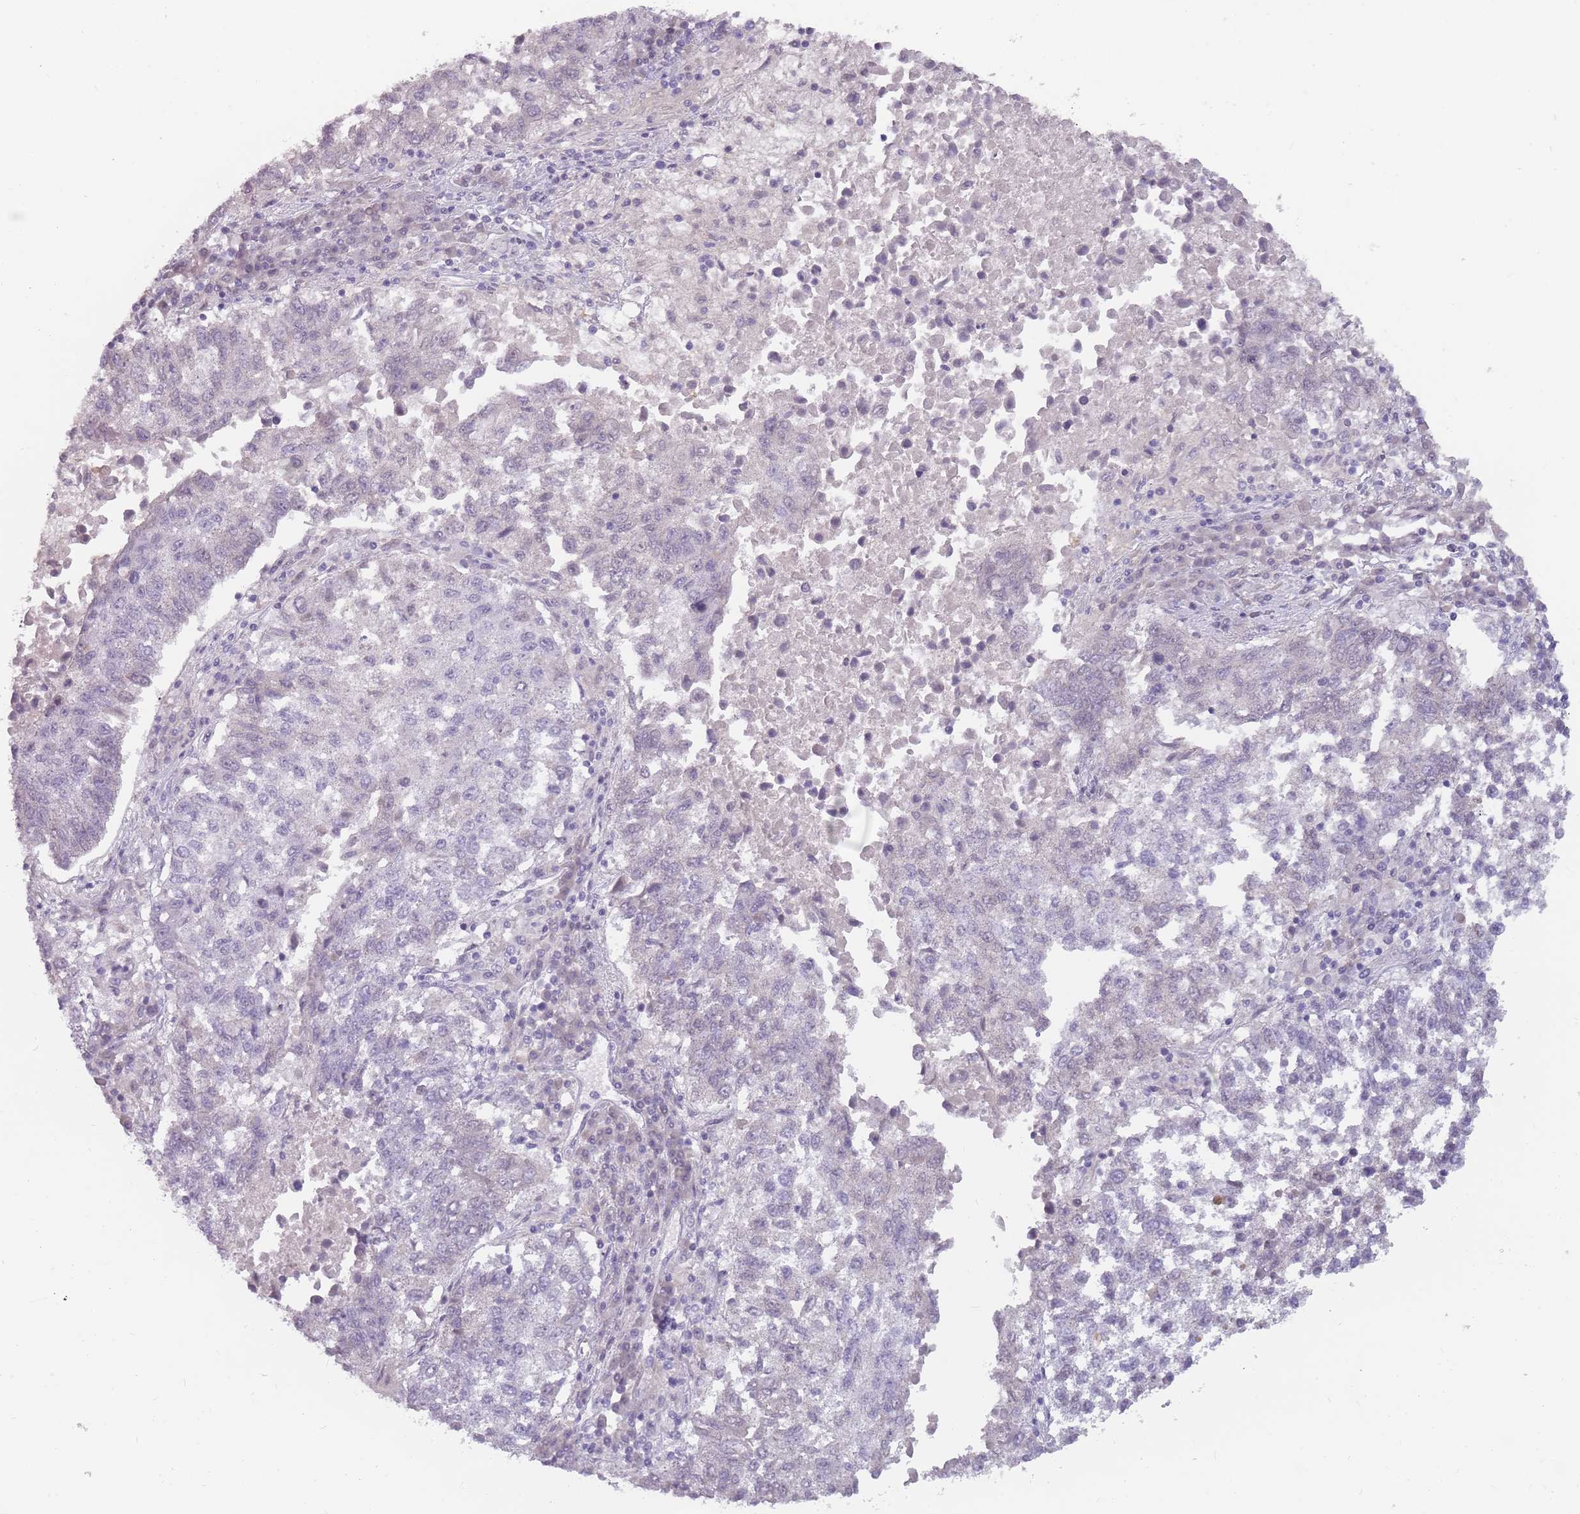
{"staining": {"intensity": "negative", "quantity": "none", "location": "none"}, "tissue": "lung cancer", "cell_type": "Tumor cells", "image_type": "cancer", "snomed": [{"axis": "morphology", "description": "Squamous cell carcinoma, NOS"}, {"axis": "topography", "description": "Lung"}], "caption": "Lung cancer (squamous cell carcinoma) stained for a protein using IHC displays no staining tumor cells.", "gene": "CEP19", "patient": {"sex": "male", "age": 73}}